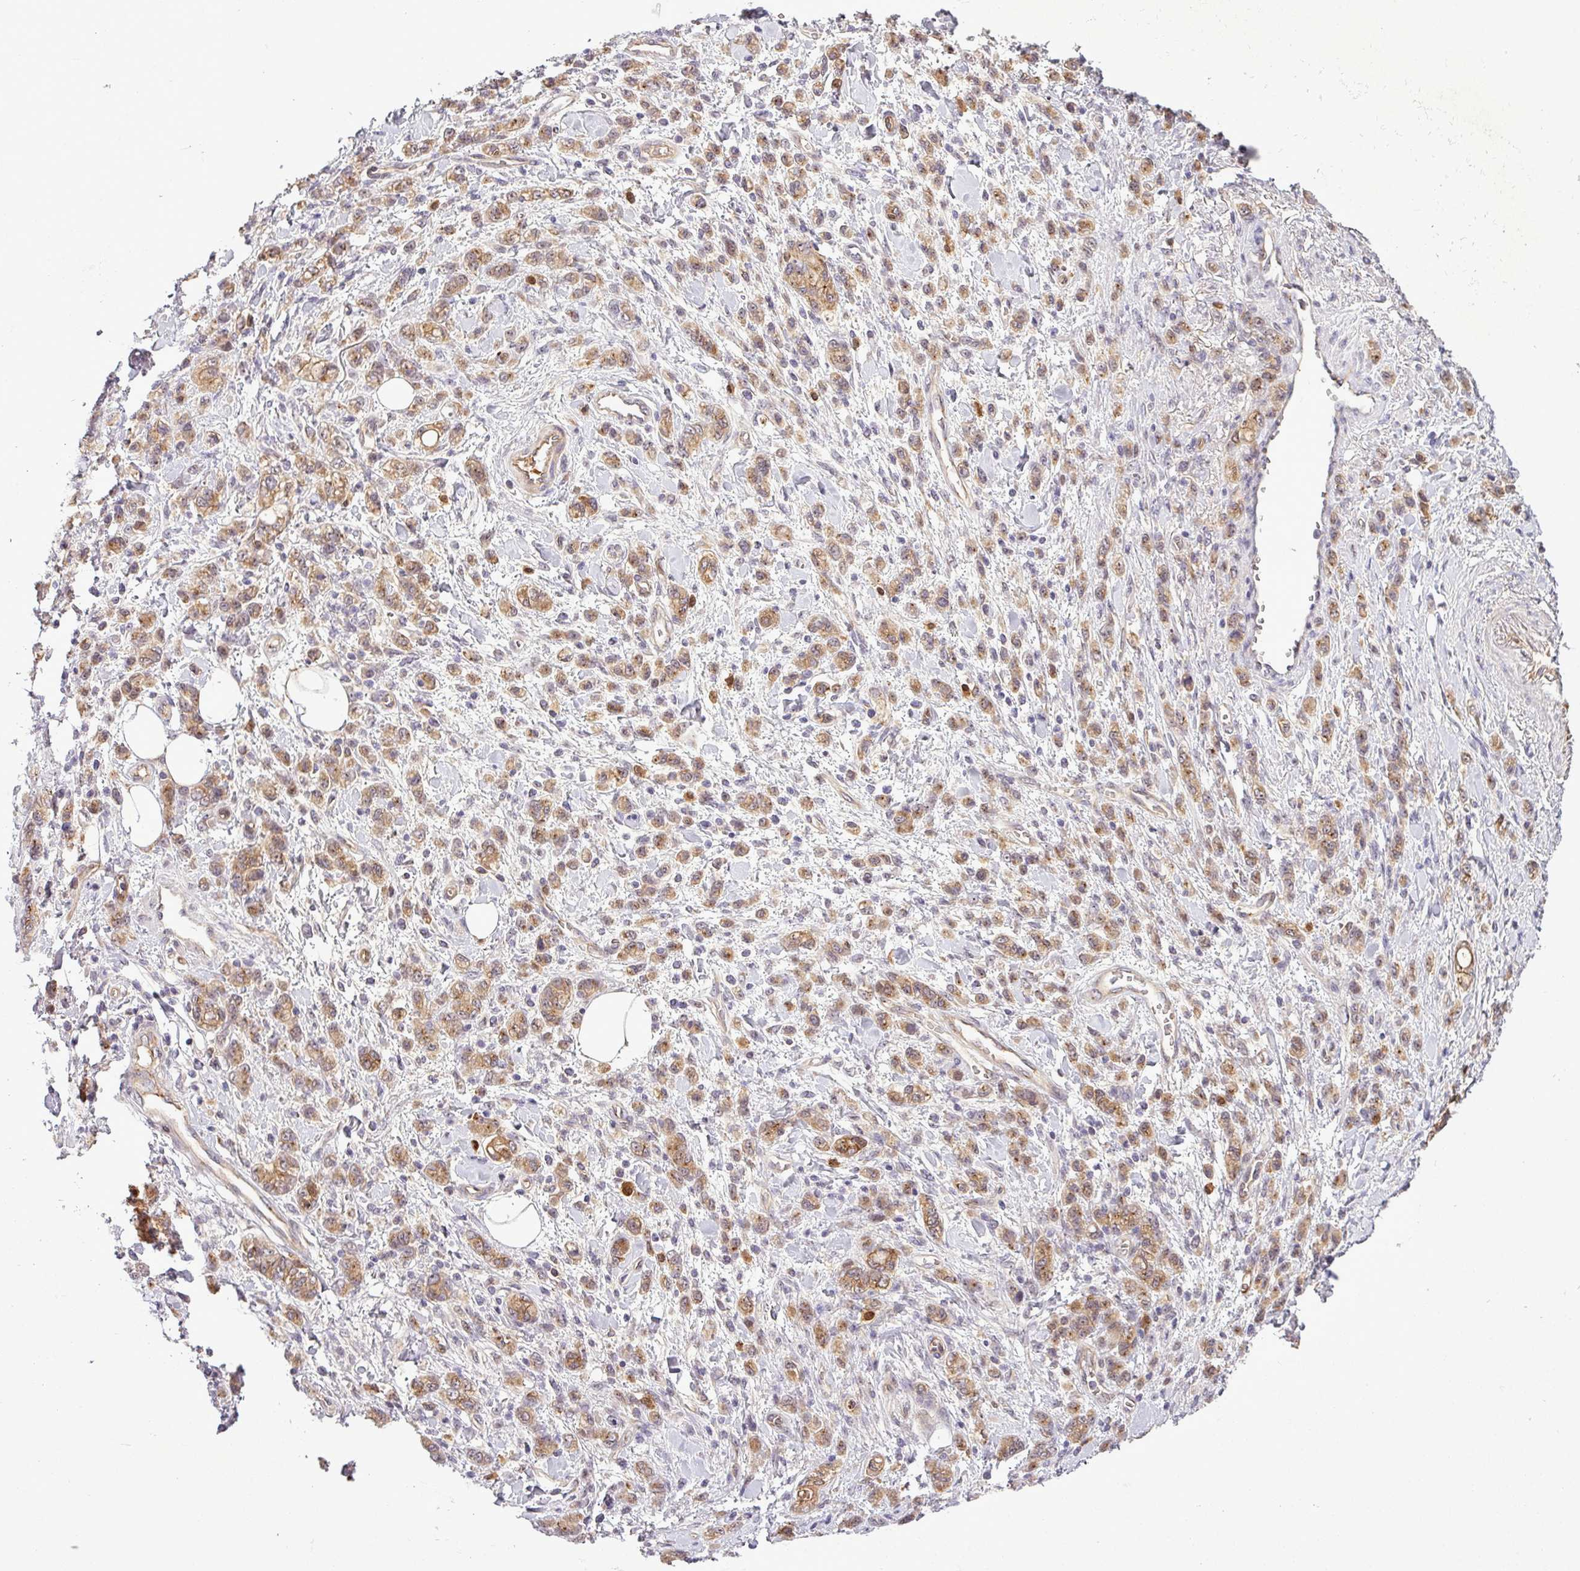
{"staining": {"intensity": "moderate", "quantity": ">75%", "location": "cytoplasmic/membranous"}, "tissue": "stomach cancer", "cell_type": "Tumor cells", "image_type": "cancer", "snomed": [{"axis": "morphology", "description": "Adenocarcinoma, NOS"}, {"axis": "topography", "description": "Stomach"}], "caption": "An IHC histopathology image of tumor tissue is shown. Protein staining in brown labels moderate cytoplasmic/membranous positivity in stomach cancer (adenocarcinoma) within tumor cells.", "gene": "PCDH1", "patient": {"sex": "male", "age": 77}}